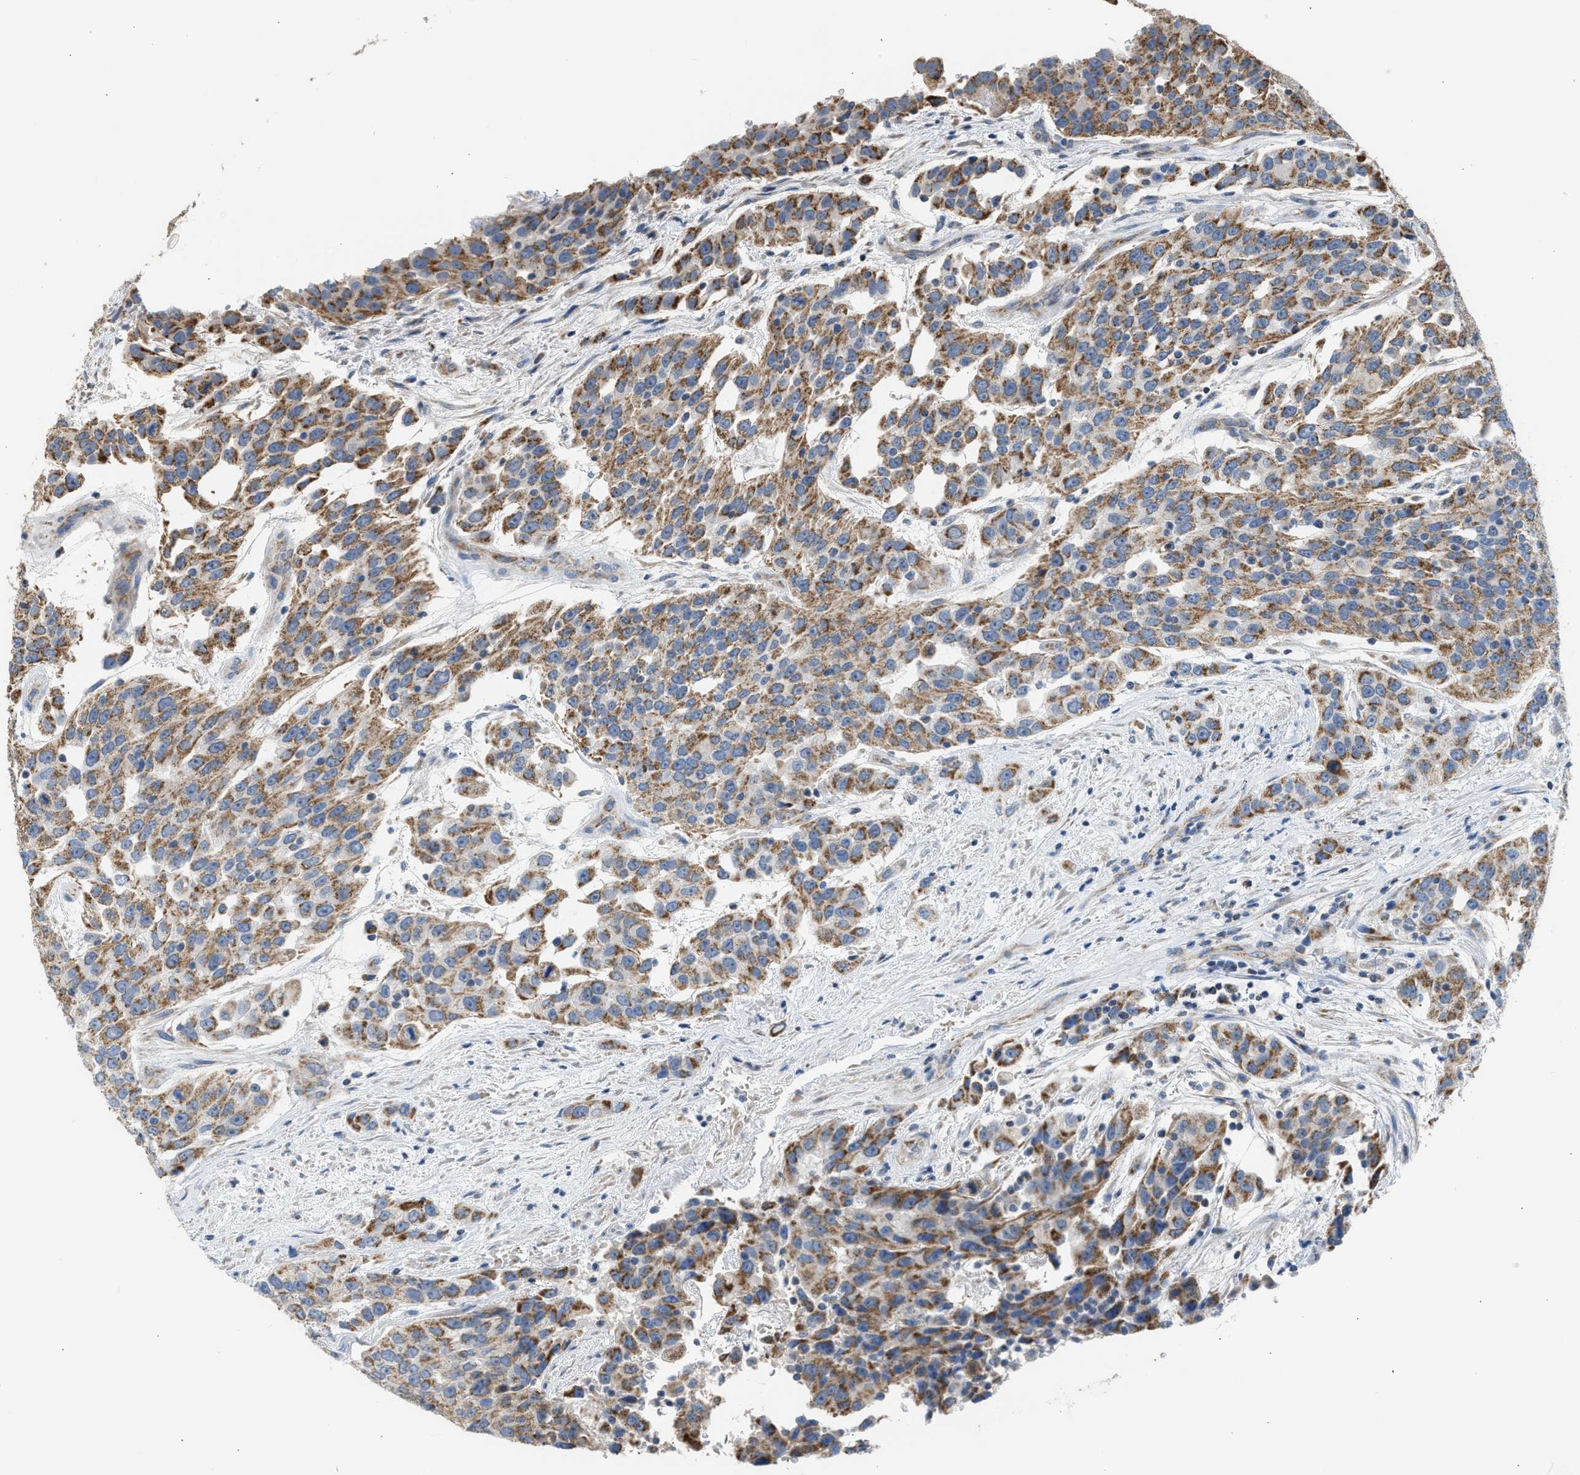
{"staining": {"intensity": "moderate", "quantity": ">75%", "location": "cytoplasmic/membranous"}, "tissue": "urothelial cancer", "cell_type": "Tumor cells", "image_type": "cancer", "snomed": [{"axis": "morphology", "description": "Urothelial carcinoma, High grade"}, {"axis": "topography", "description": "Urinary bladder"}], "caption": "Urothelial cancer stained with a protein marker reveals moderate staining in tumor cells.", "gene": "GOT2", "patient": {"sex": "female", "age": 80}}